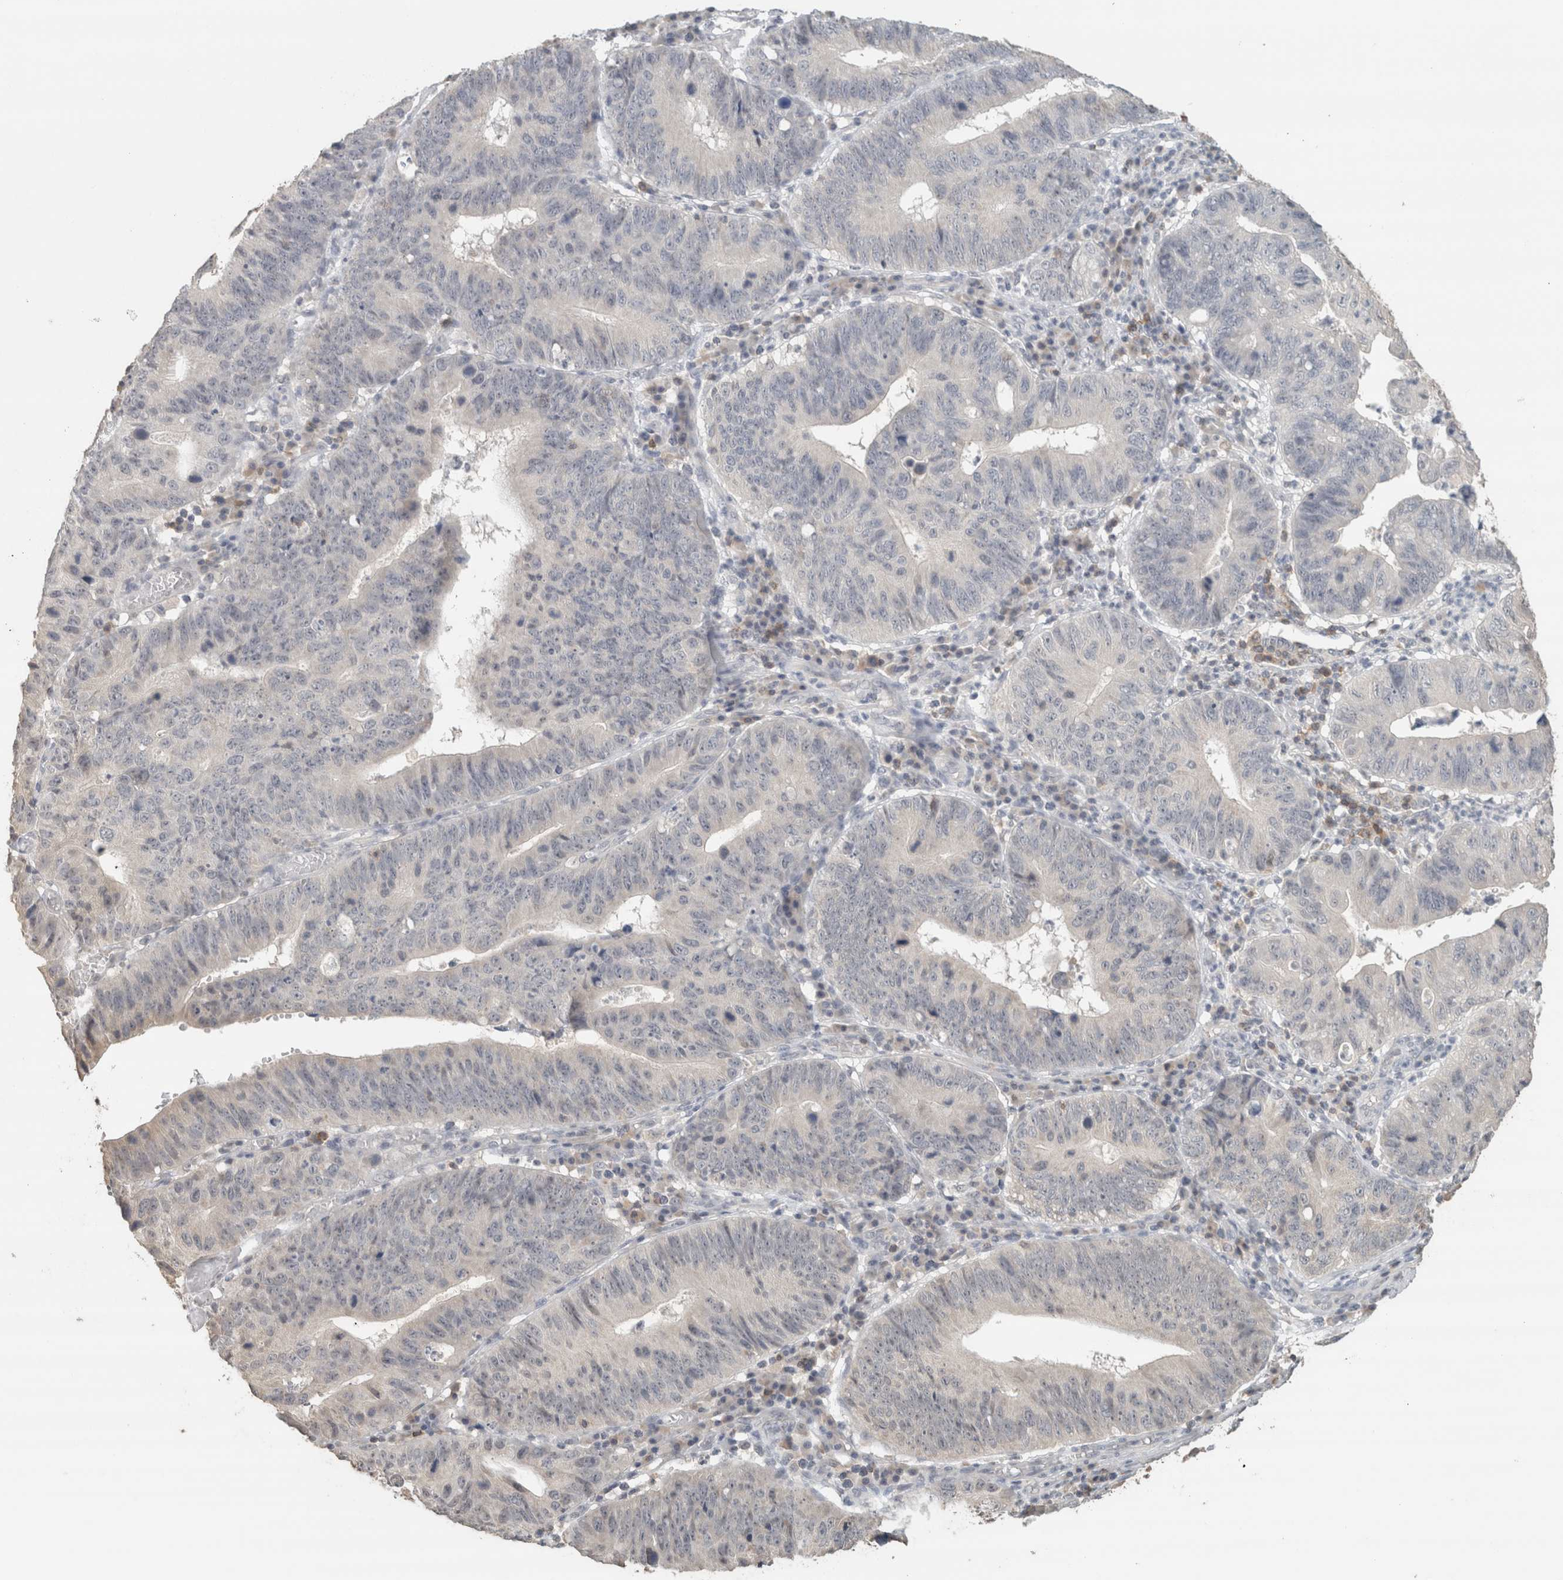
{"staining": {"intensity": "negative", "quantity": "none", "location": "none"}, "tissue": "stomach cancer", "cell_type": "Tumor cells", "image_type": "cancer", "snomed": [{"axis": "morphology", "description": "Adenocarcinoma, NOS"}, {"axis": "topography", "description": "Stomach"}], "caption": "DAB (3,3'-diaminobenzidine) immunohistochemical staining of stomach cancer demonstrates no significant positivity in tumor cells.", "gene": "TRAT1", "patient": {"sex": "male", "age": 59}}